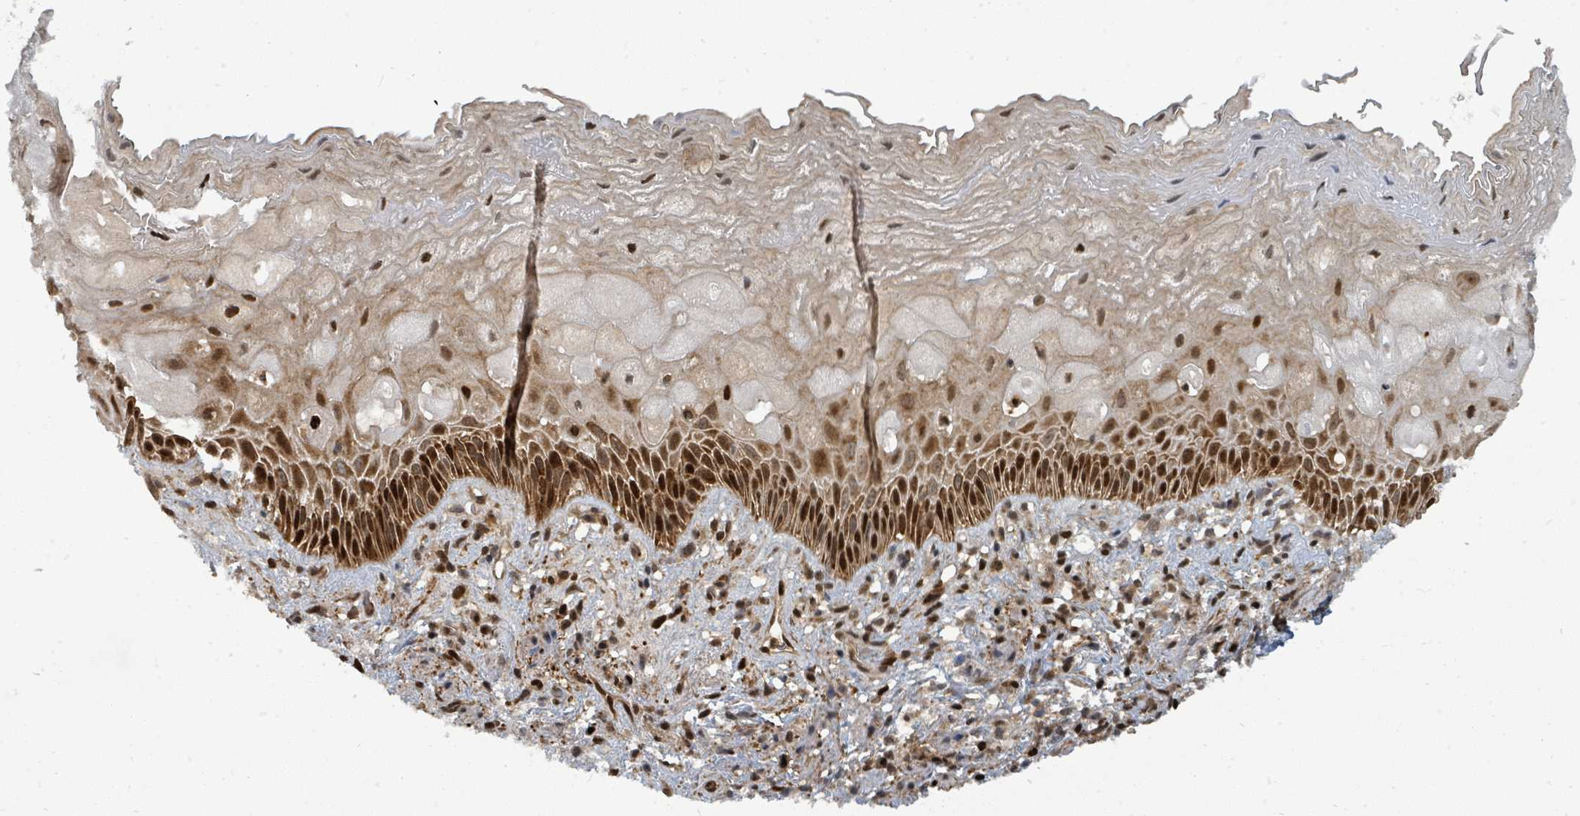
{"staining": {"intensity": "strong", "quantity": ">75%", "location": "cytoplasmic/membranous,nuclear"}, "tissue": "esophagus", "cell_type": "Squamous epithelial cells", "image_type": "normal", "snomed": [{"axis": "morphology", "description": "Normal tissue, NOS"}, {"axis": "topography", "description": "Esophagus"}], "caption": "DAB (3,3'-diaminobenzidine) immunohistochemical staining of benign esophagus displays strong cytoplasmic/membranous,nuclear protein positivity in about >75% of squamous epithelial cells.", "gene": "TRDMT1", "patient": {"sex": "male", "age": 60}}